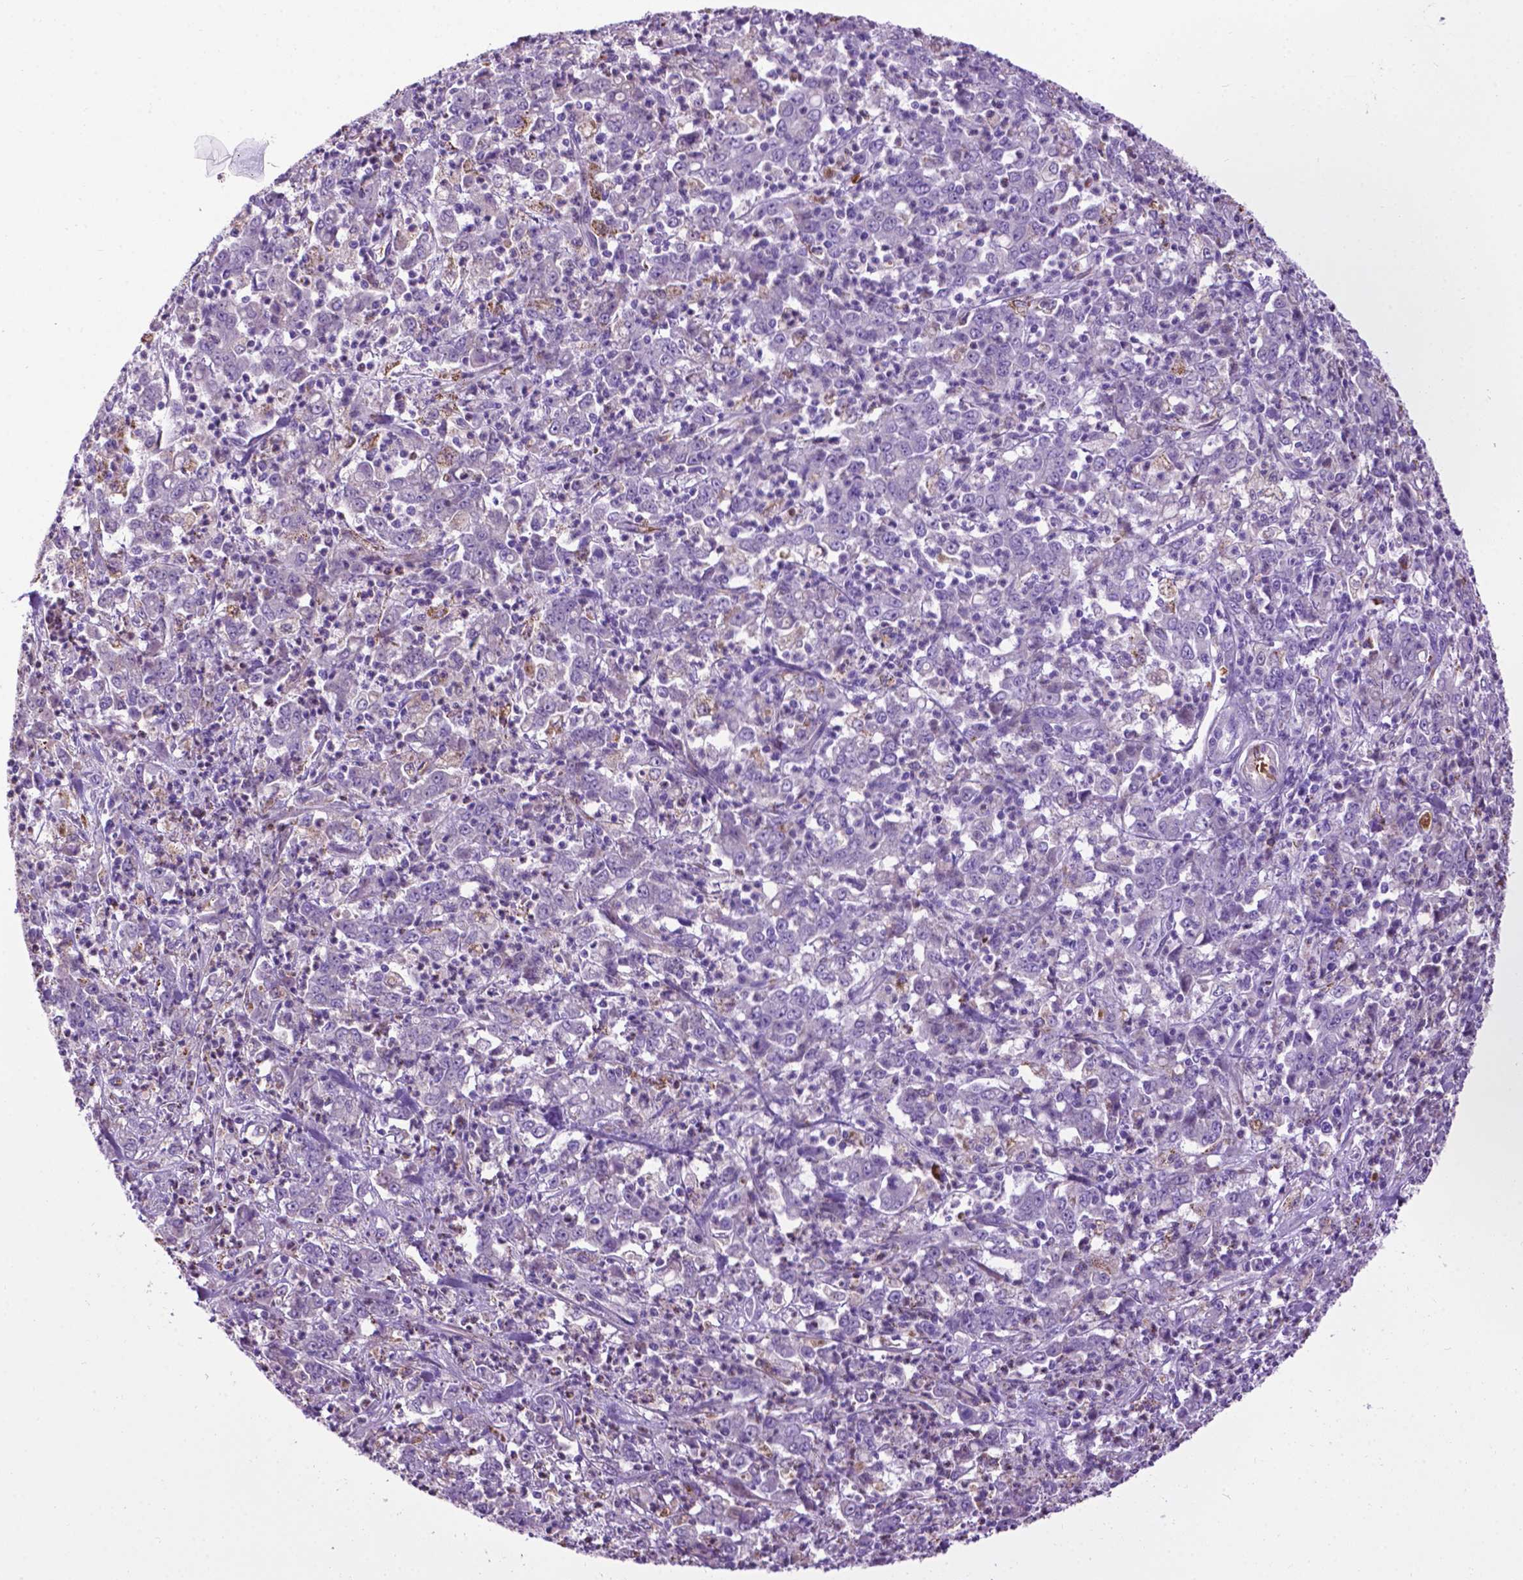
{"staining": {"intensity": "negative", "quantity": "none", "location": "none"}, "tissue": "stomach cancer", "cell_type": "Tumor cells", "image_type": "cancer", "snomed": [{"axis": "morphology", "description": "Adenocarcinoma, NOS"}, {"axis": "topography", "description": "Stomach, lower"}], "caption": "Immunohistochemistry (IHC) histopathology image of neoplastic tissue: human adenocarcinoma (stomach) stained with DAB demonstrates no significant protein expression in tumor cells.", "gene": "TMEM132E", "patient": {"sex": "female", "age": 71}}